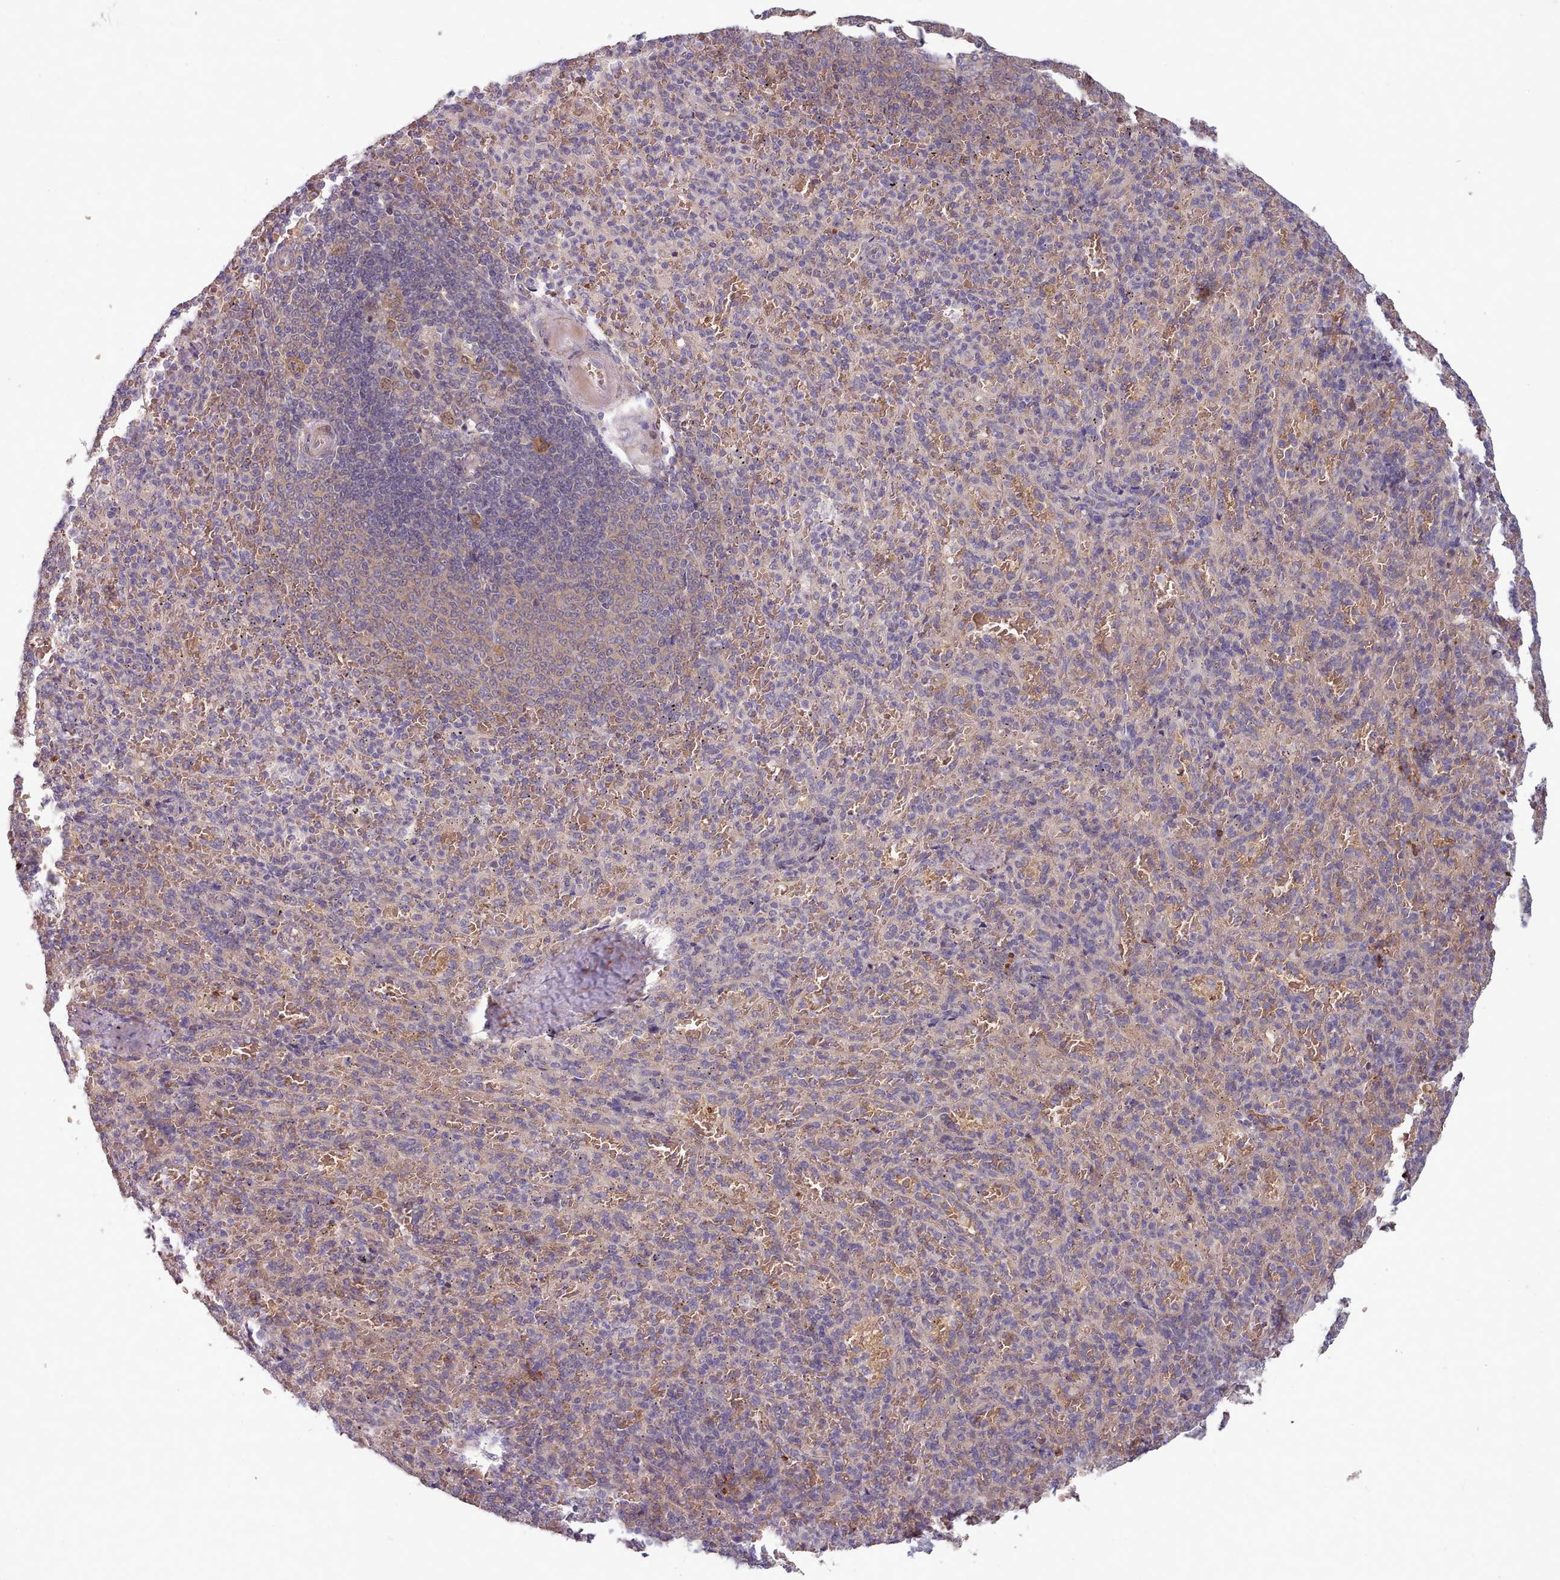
{"staining": {"intensity": "strong", "quantity": "<25%", "location": "cytoplasmic/membranous"}, "tissue": "spleen", "cell_type": "Cells in red pulp", "image_type": "normal", "snomed": [{"axis": "morphology", "description": "Normal tissue, NOS"}, {"axis": "topography", "description": "Spleen"}], "caption": "Immunohistochemical staining of benign spleen displays <25% levels of strong cytoplasmic/membranous protein positivity in approximately <25% of cells in red pulp. Nuclei are stained in blue.", "gene": "CLNS1A", "patient": {"sex": "female", "age": 21}}